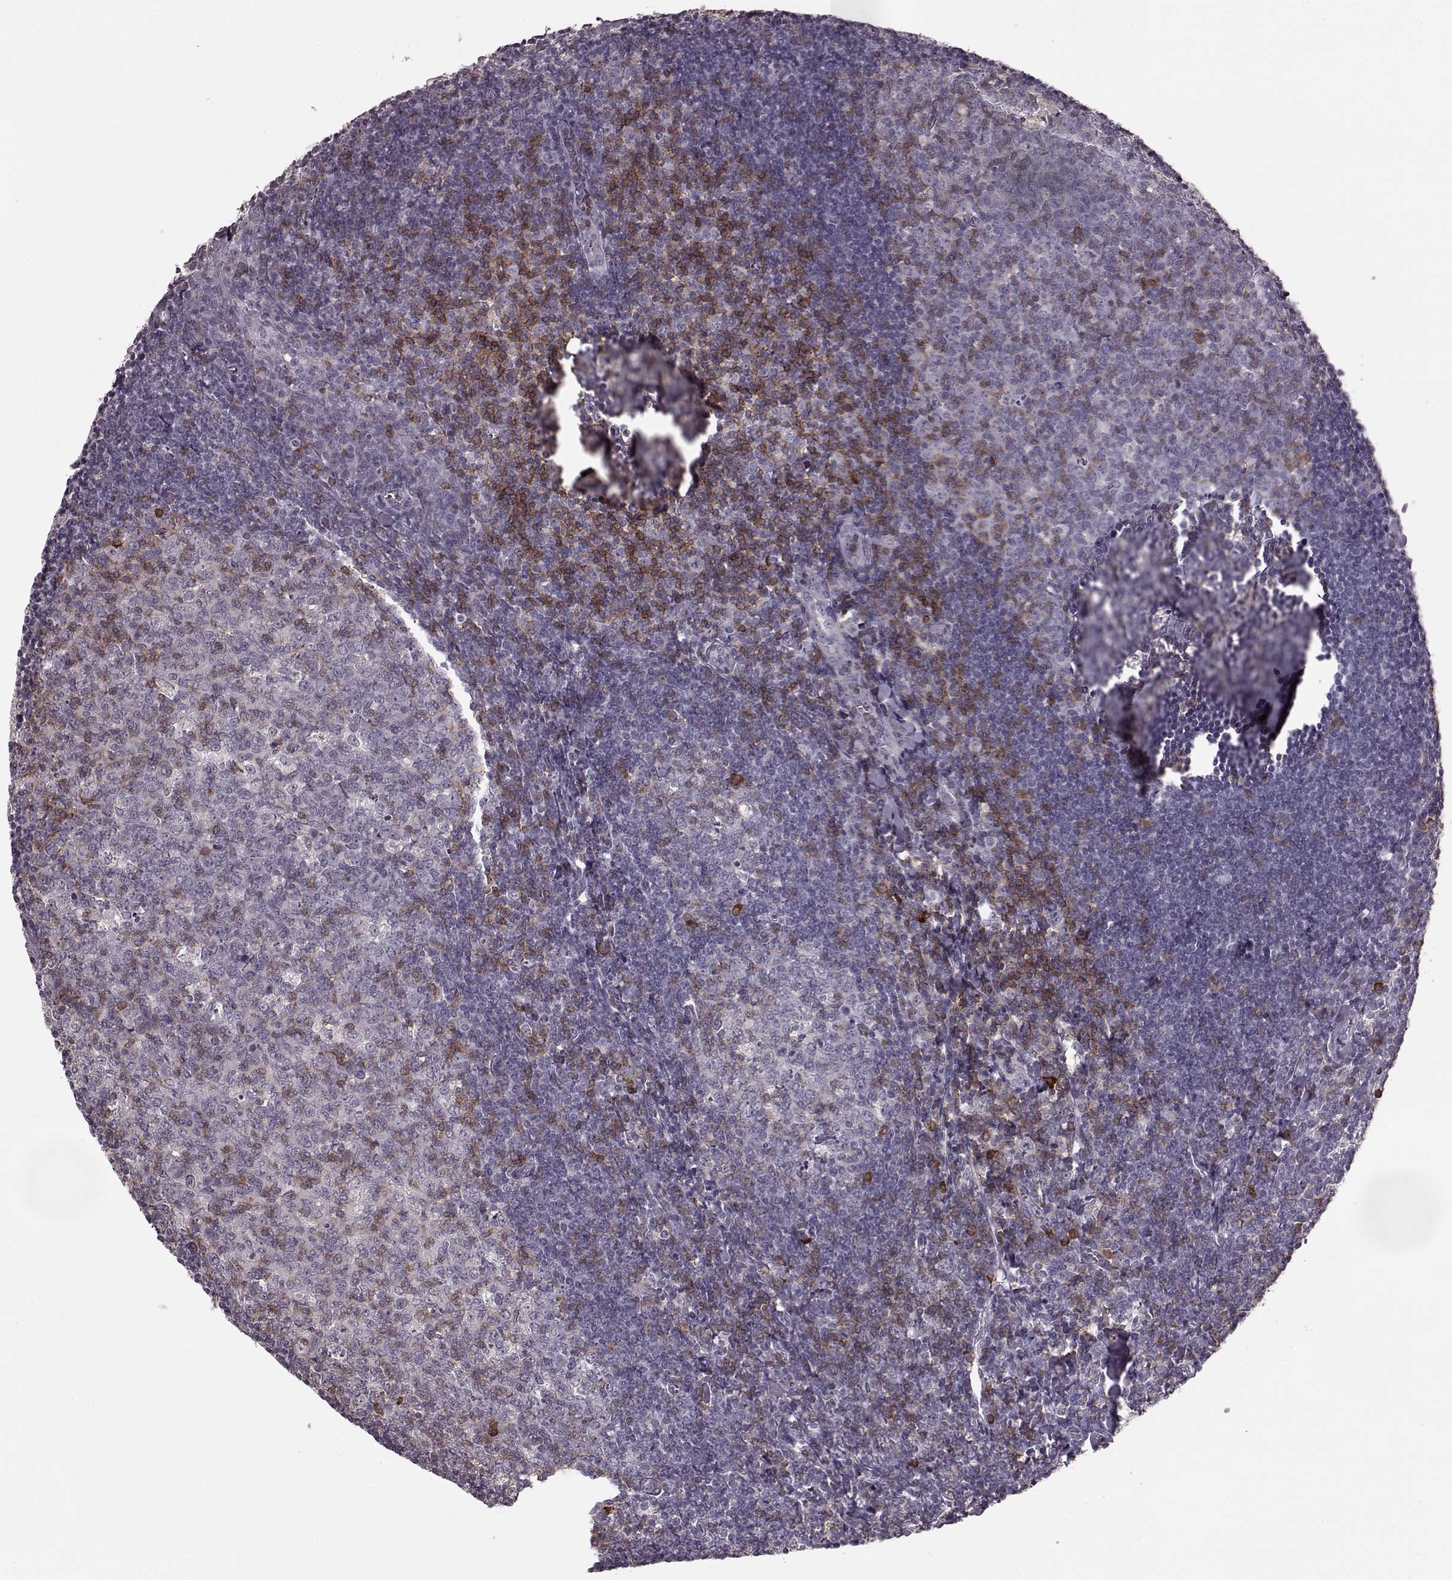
{"staining": {"intensity": "moderate", "quantity": "<25%", "location": "cytoplasmic/membranous"}, "tissue": "tonsil", "cell_type": "Germinal center cells", "image_type": "normal", "snomed": [{"axis": "morphology", "description": "Normal tissue, NOS"}, {"axis": "topography", "description": "Tonsil"}], "caption": "This is a micrograph of IHC staining of unremarkable tonsil, which shows moderate positivity in the cytoplasmic/membranous of germinal center cells.", "gene": "CD28", "patient": {"sex": "female", "age": 12}}